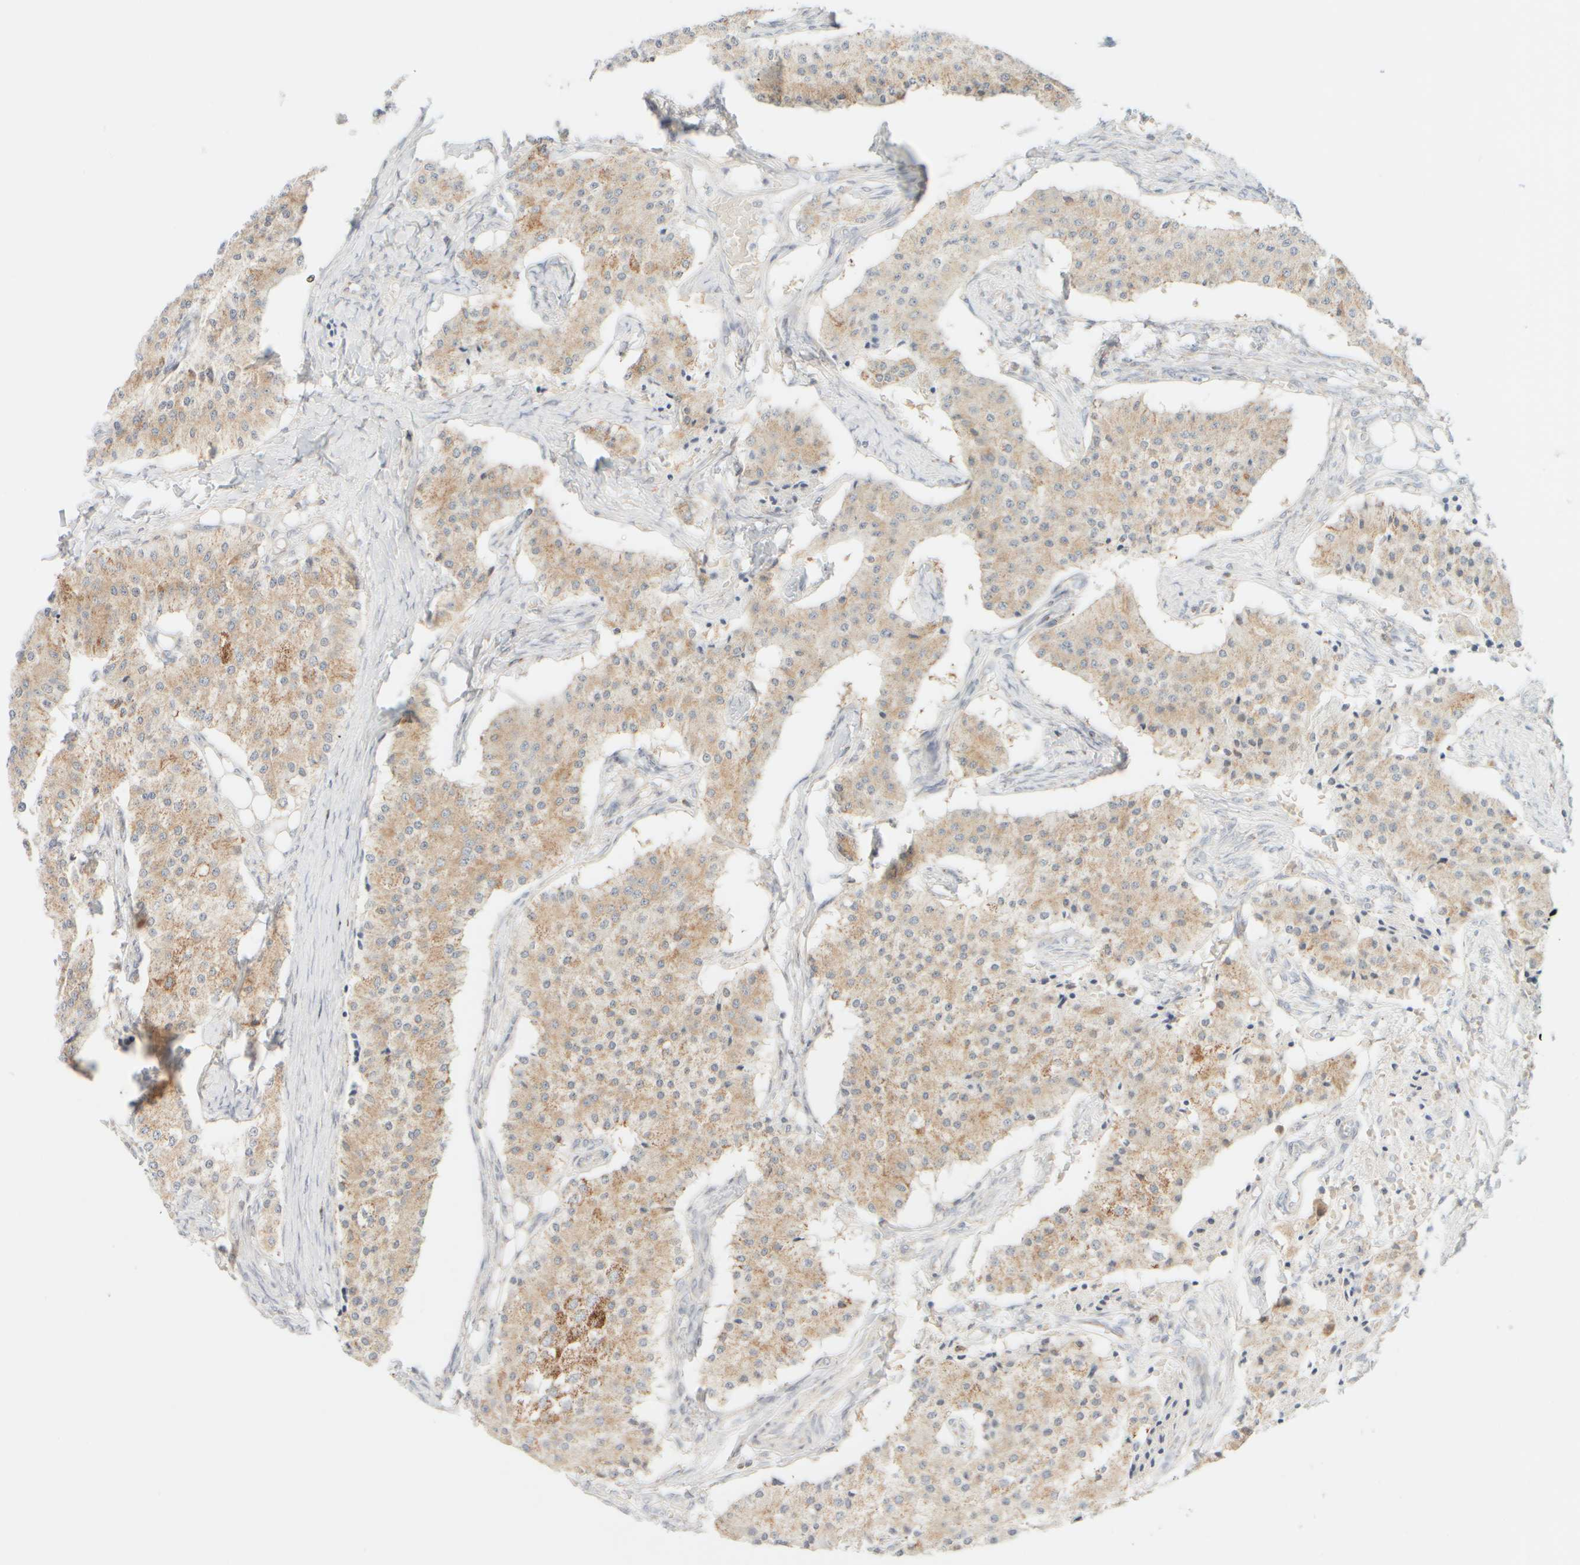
{"staining": {"intensity": "weak", "quantity": ">75%", "location": "cytoplasmic/membranous"}, "tissue": "carcinoid", "cell_type": "Tumor cells", "image_type": "cancer", "snomed": [{"axis": "morphology", "description": "Carcinoid, malignant, NOS"}, {"axis": "topography", "description": "Colon"}], "caption": "Immunohistochemical staining of carcinoid reveals low levels of weak cytoplasmic/membranous staining in approximately >75% of tumor cells. (Brightfield microscopy of DAB IHC at high magnification).", "gene": "PPM1K", "patient": {"sex": "female", "age": 52}}